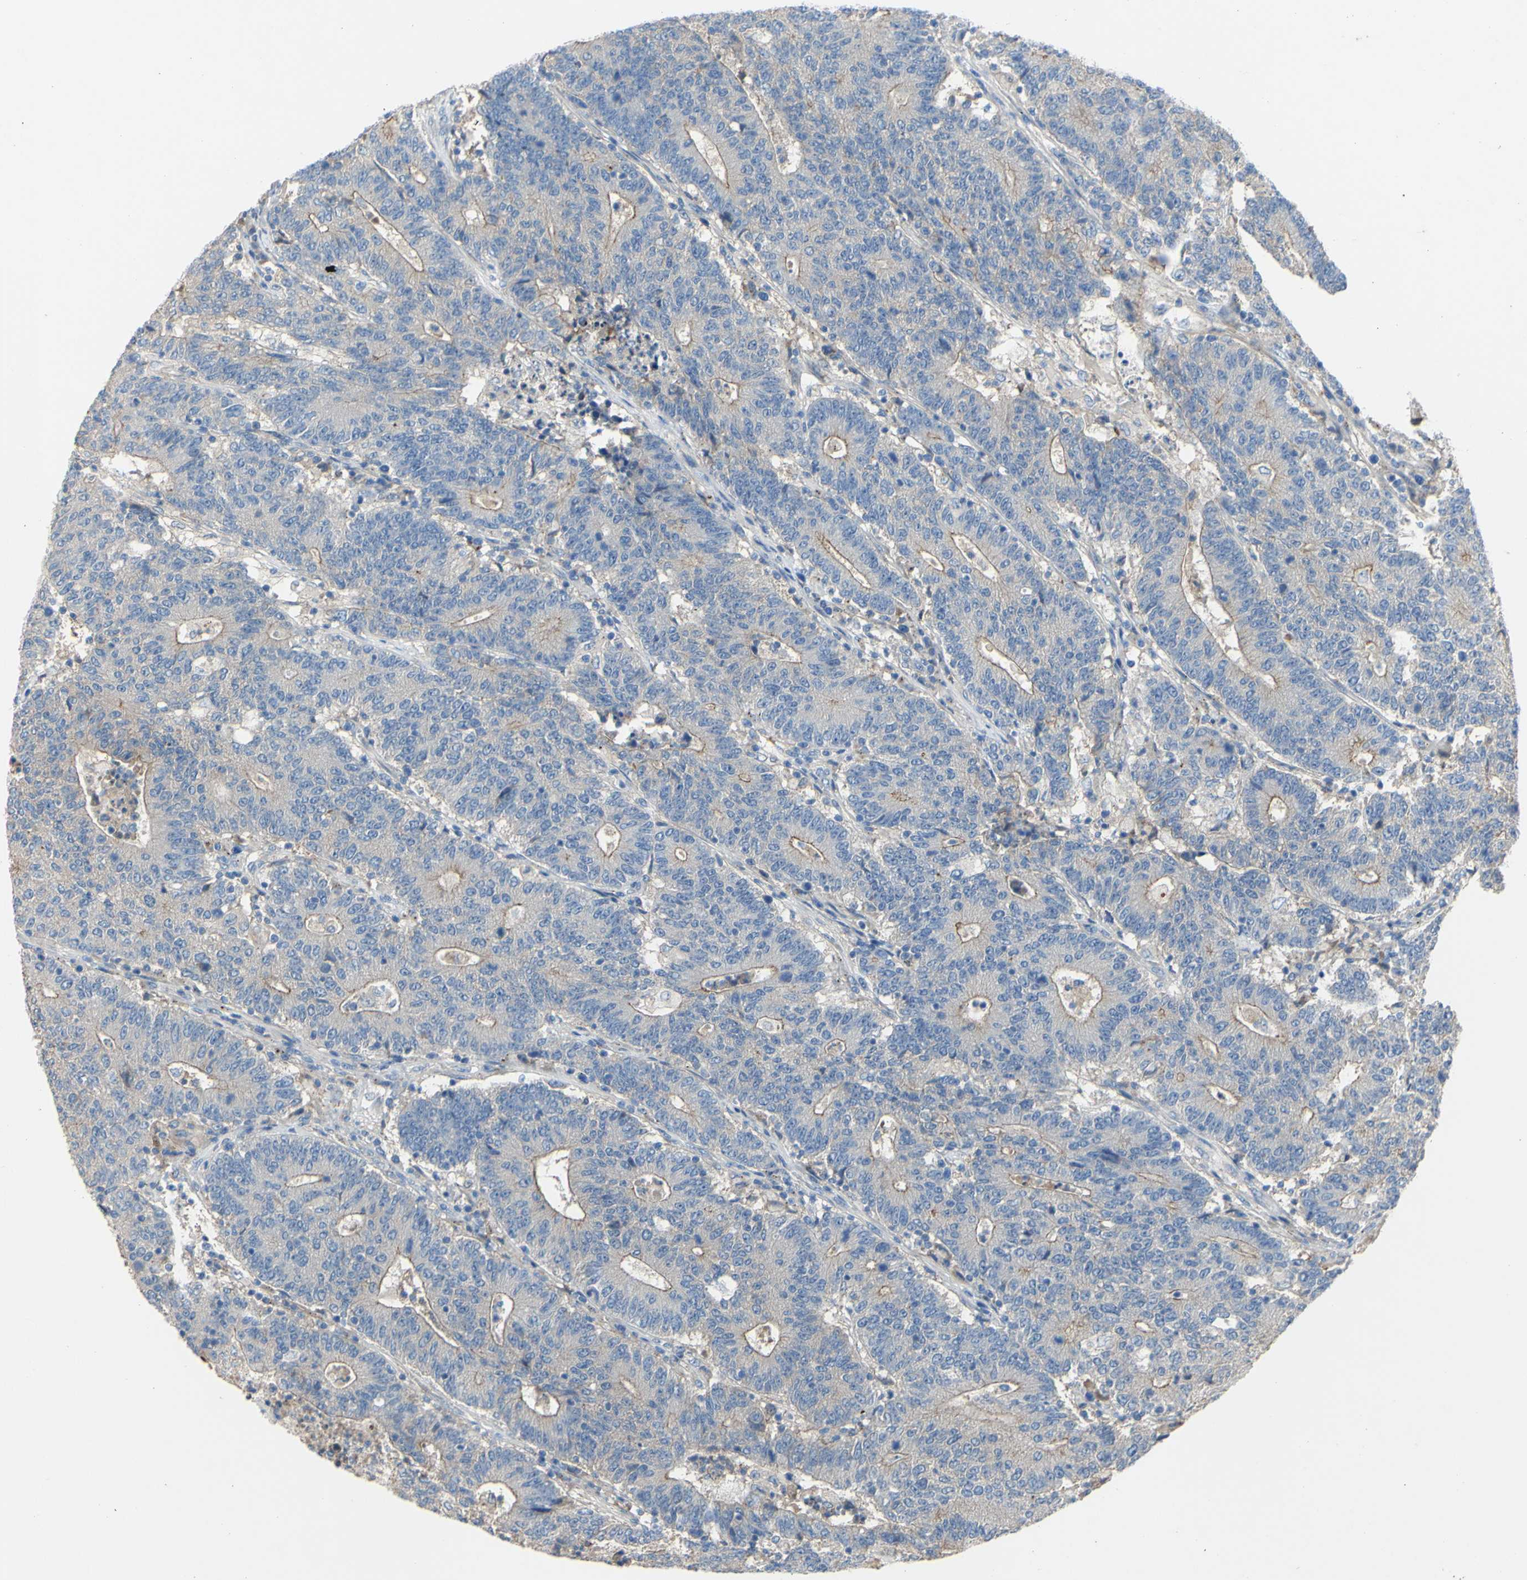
{"staining": {"intensity": "weak", "quantity": "25%-75%", "location": "cytoplasmic/membranous"}, "tissue": "colorectal cancer", "cell_type": "Tumor cells", "image_type": "cancer", "snomed": [{"axis": "morphology", "description": "Normal tissue, NOS"}, {"axis": "morphology", "description": "Adenocarcinoma, NOS"}, {"axis": "topography", "description": "Colon"}], "caption": "Weak cytoplasmic/membranous expression for a protein is present in approximately 25%-75% of tumor cells of colorectal adenocarcinoma using immunohistochemistry.", "gene": "TMEM59L", "patient": {"sex": "female", "age": 75}}